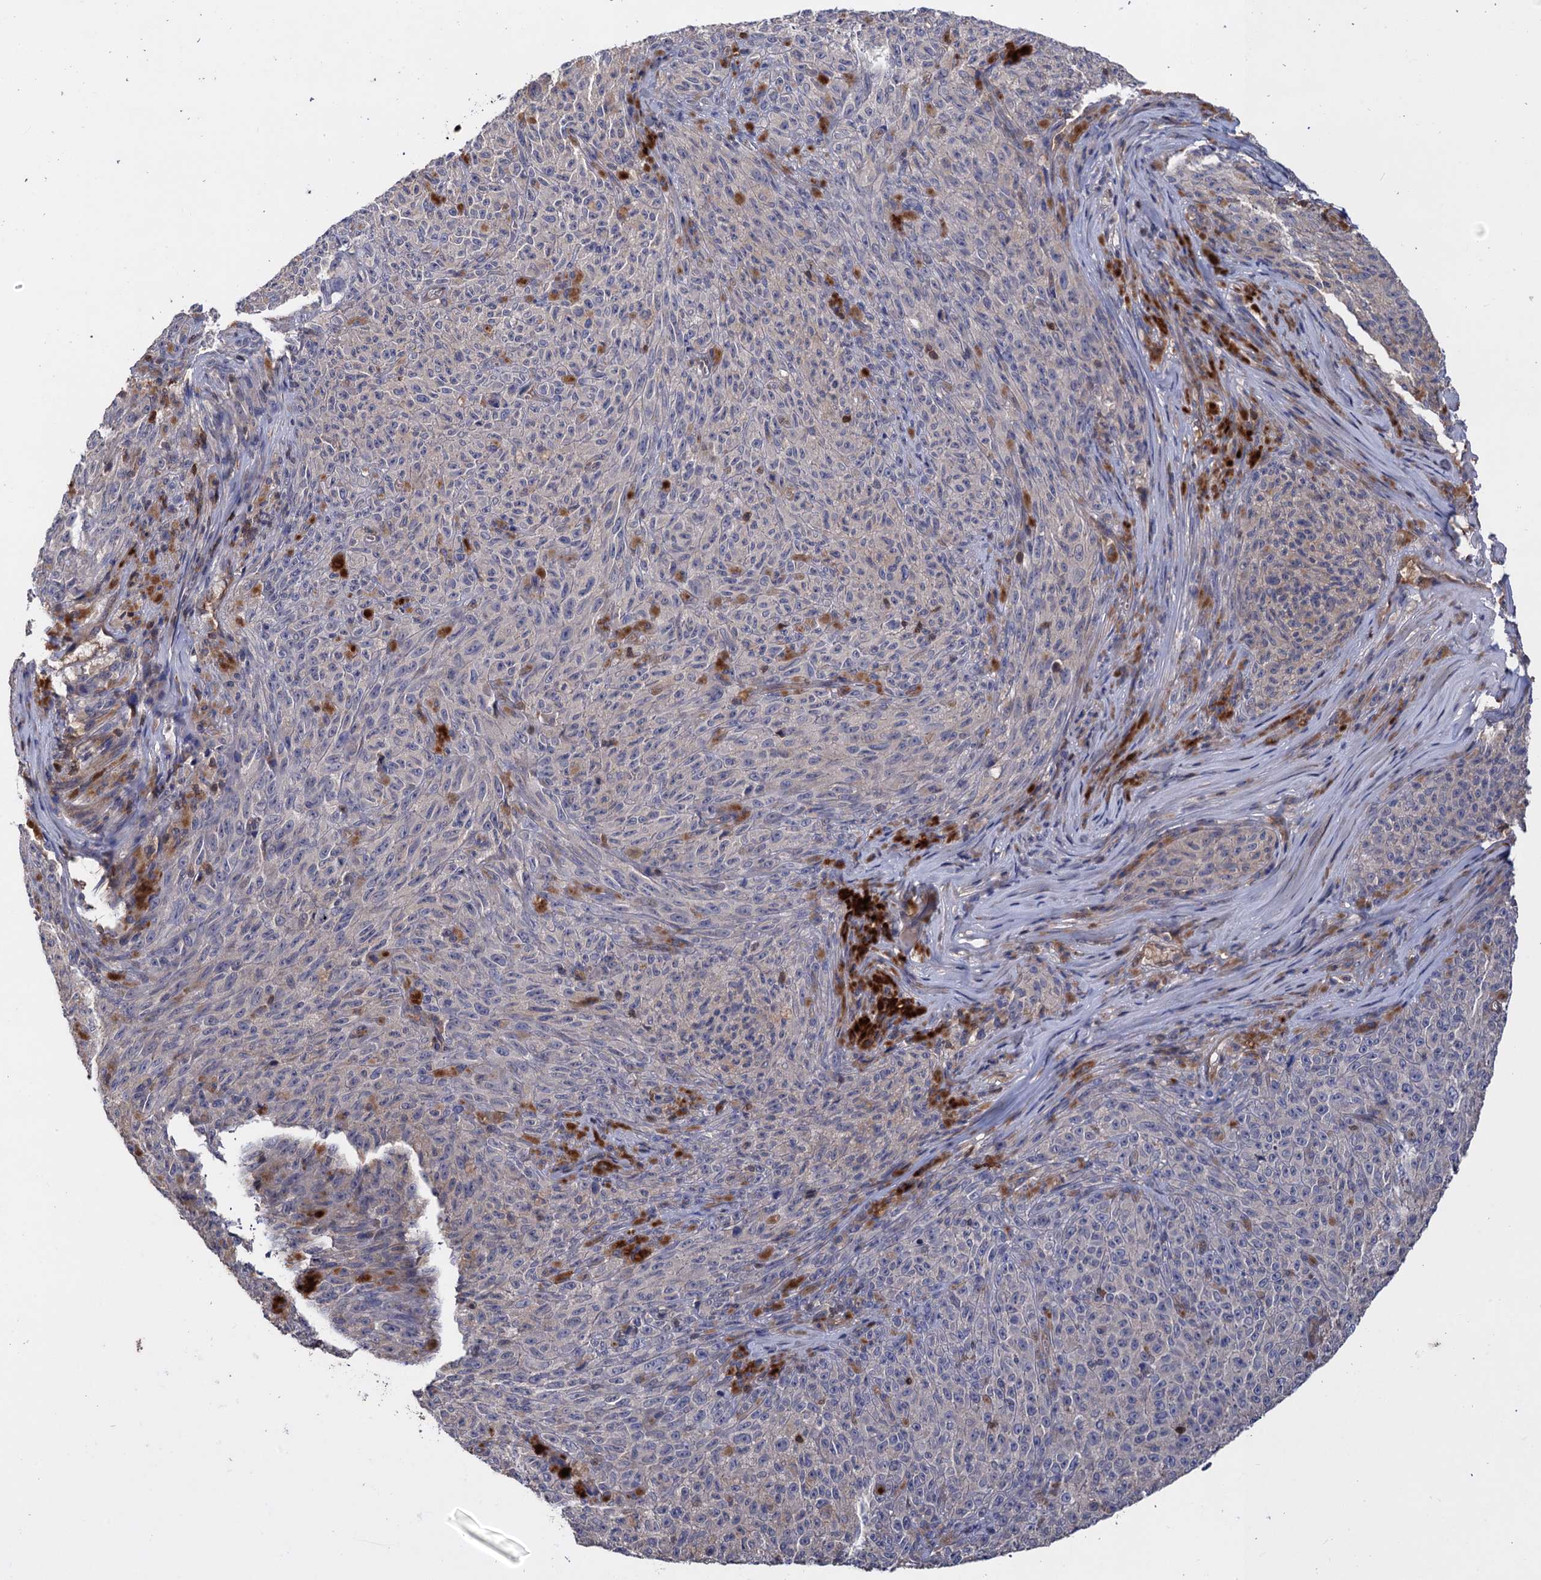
{"staining": {"intensity": "negative", "quantity": "none", "location": "none"}, "tissue": "melanoma", "cell_type": "Tumor cells", "image_type": "cancer", "snomed": [{"axis": "morphology", "description": "Malignant melanoma, NOS"}, {"axis": "topography", "description": "Skin"}], "caption": "The IHC photomicrograph has no significant expression in tumor cells of melanoma tissue.", "gene": "DGKA", "patient": {"sex": "female", "age": 82}}